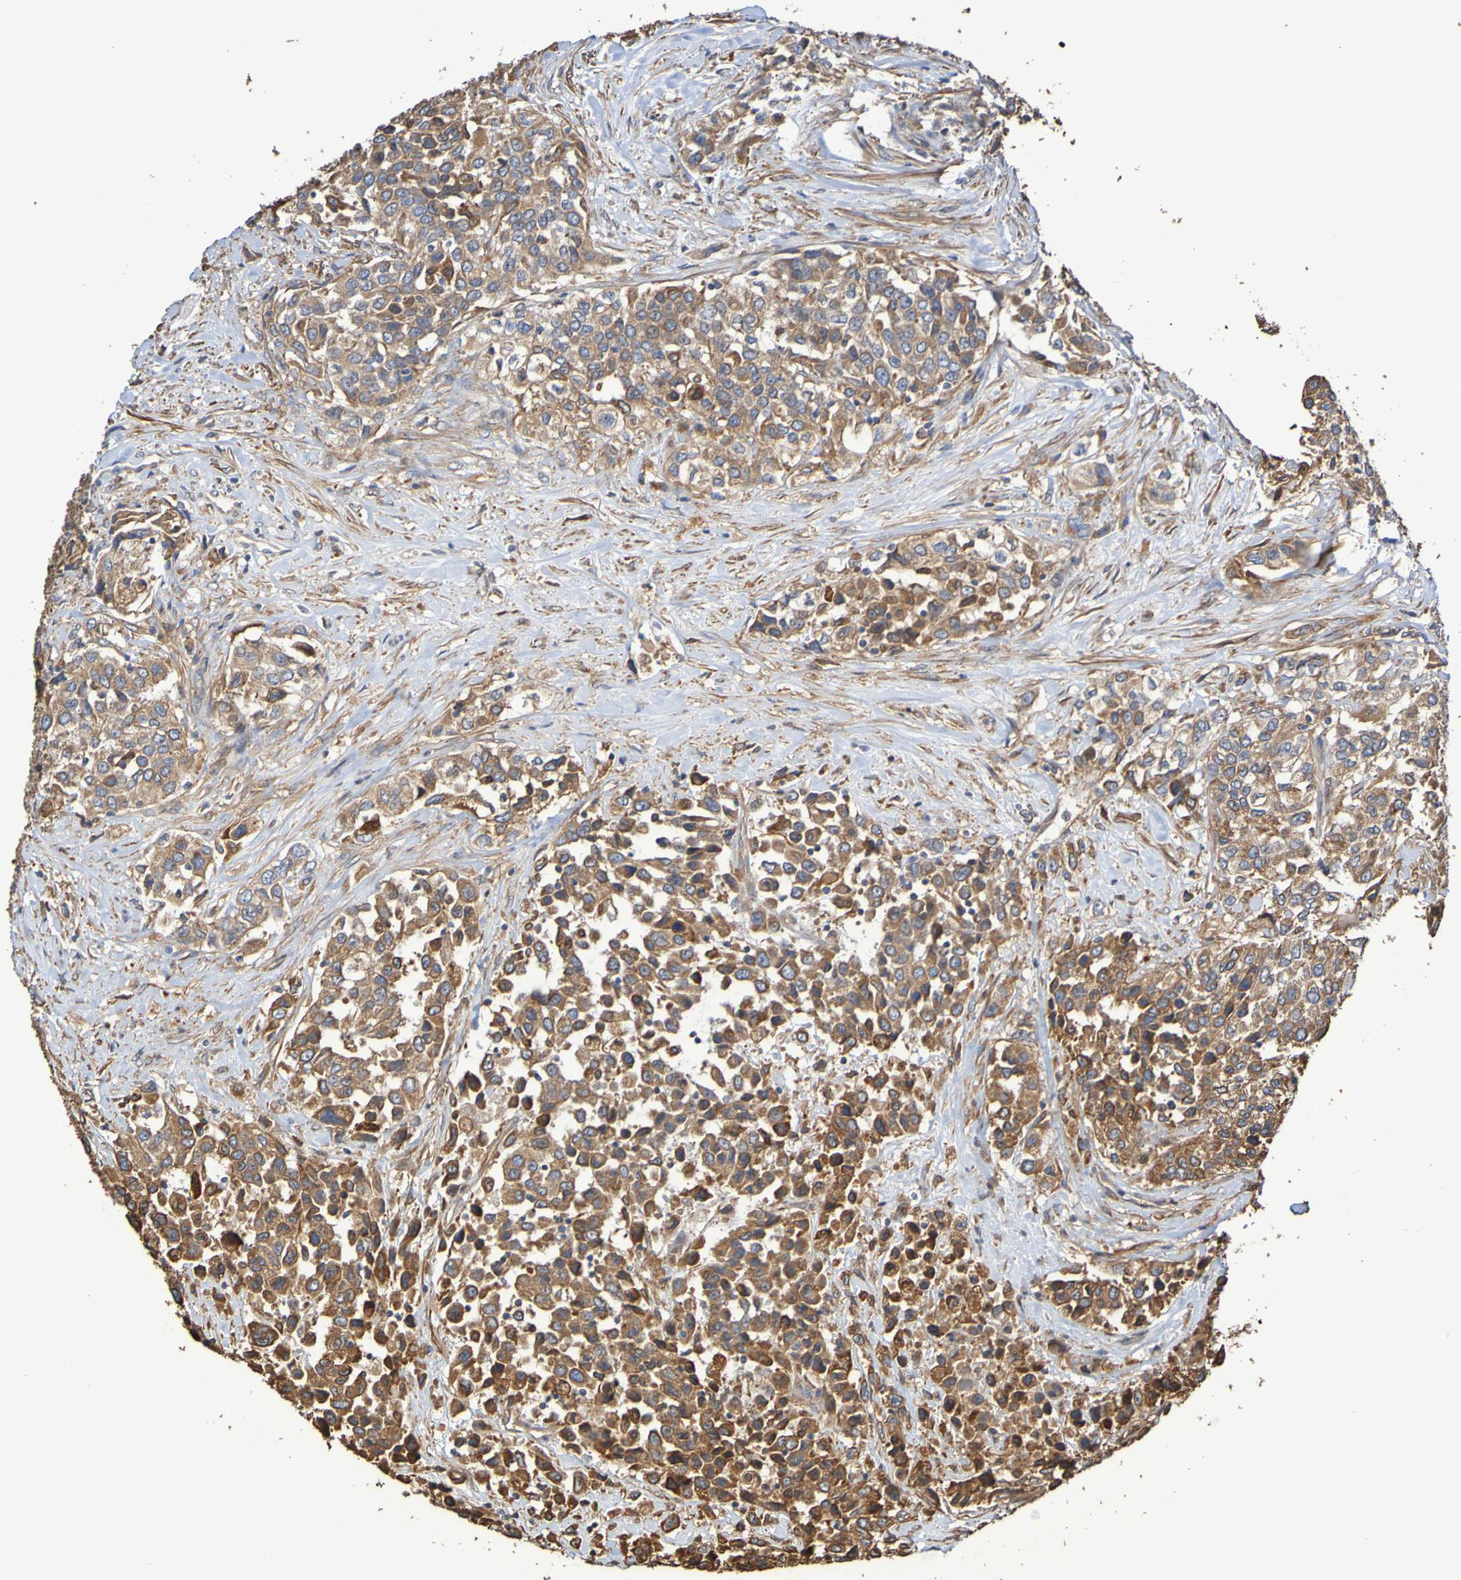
{"staining": {"intensity": "moderate", "quantity": ">75%", "location": "cytoplasmic/membranous"}, "tissue": "urothelial cancer", "cell_type": "Tumor cells", "image_type": "cancer", "snomed": [{"axis": "morphology", "description": "Urothelial carcinoma, High grade"}, {"axis": "topography", "description": "Urinary bladder"}], "caption": "DAB (3,3'-diaminobenzidine) immunohistochemical staining of high-grade urothelial carcinoma reveals moderate cytoplasmic/membranous protein expression in about >75% of tumor cells.", "gene": "RAB11A", "patient": {"sex": "female", "age": 80}}